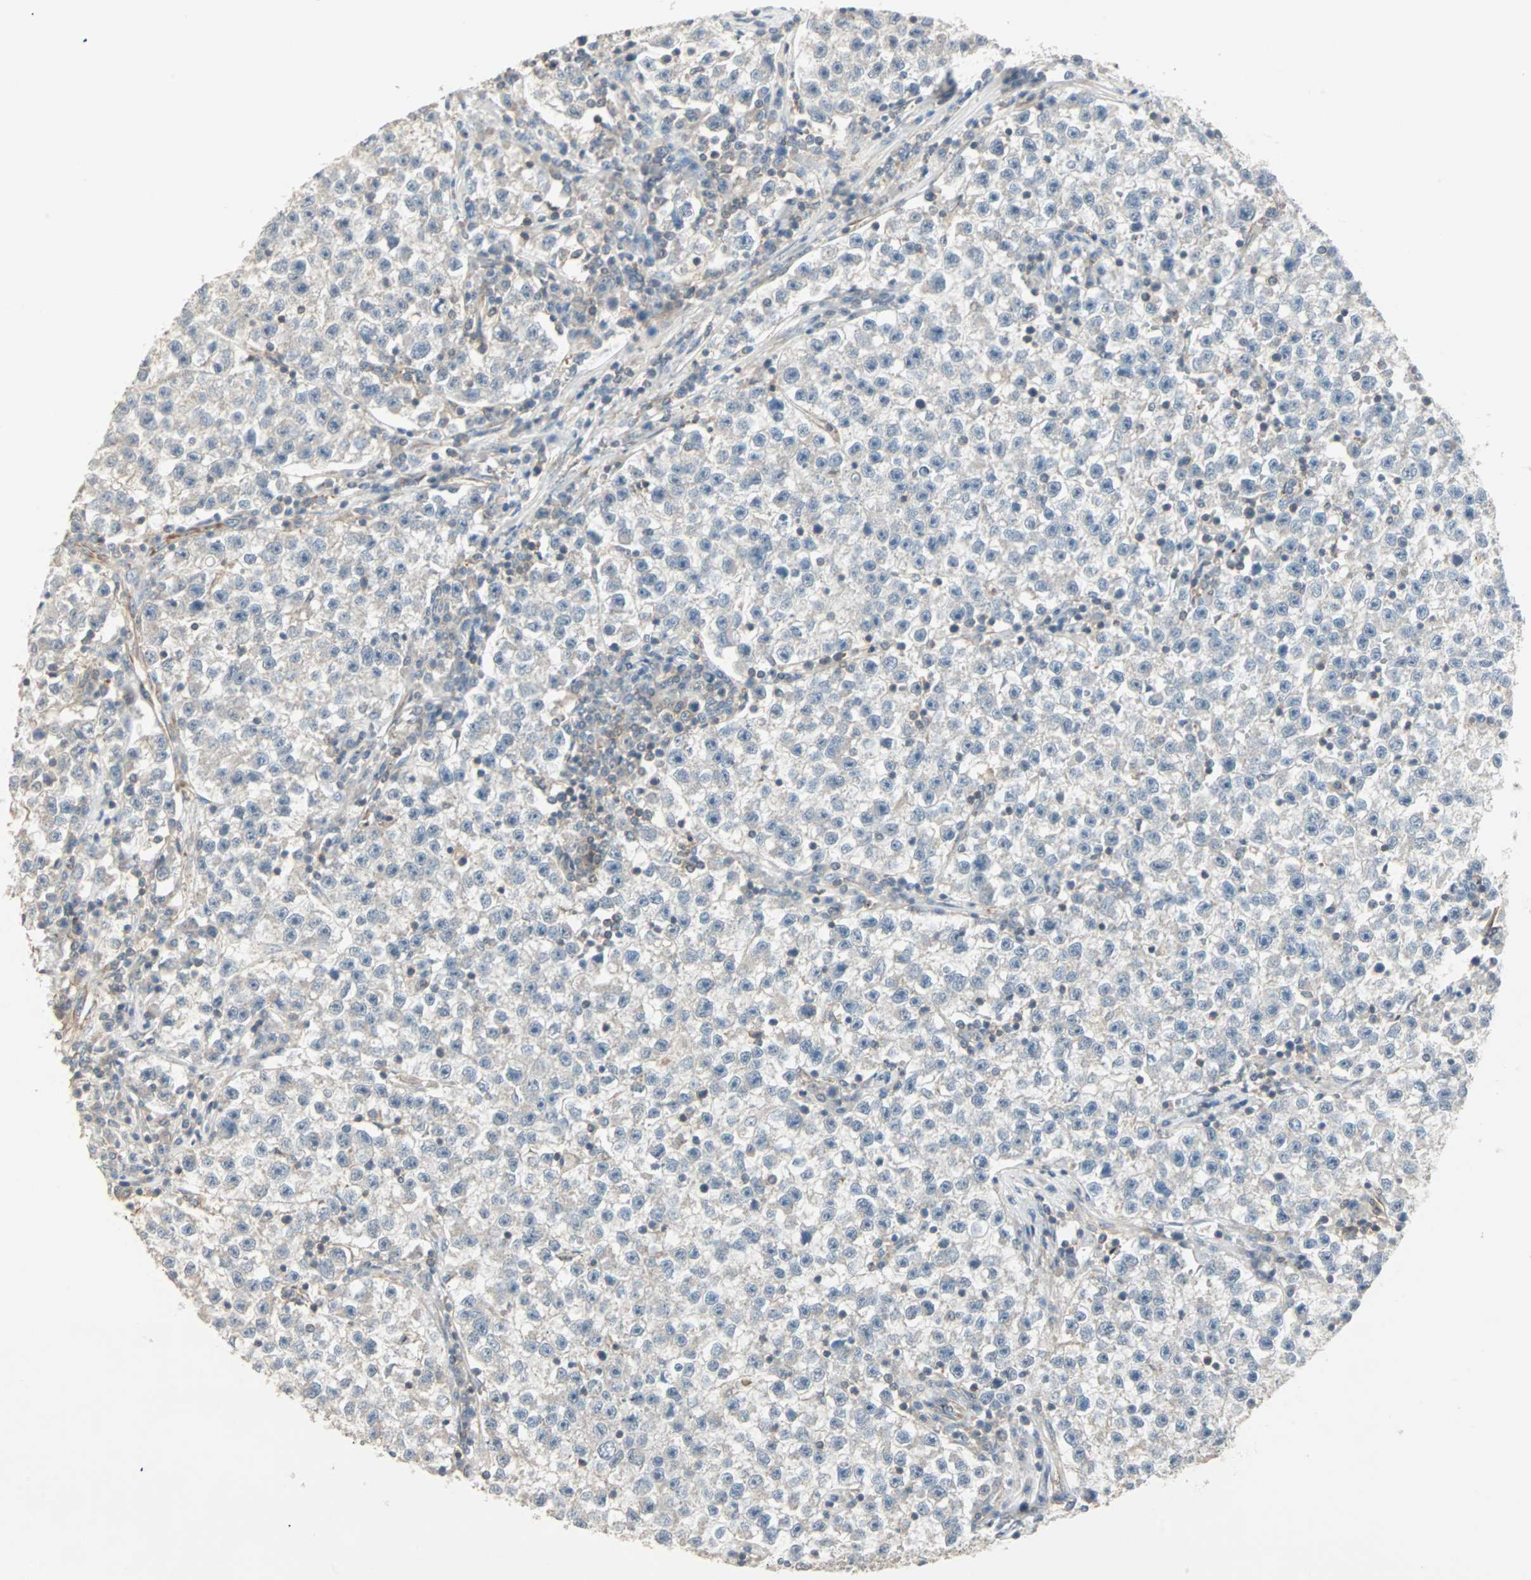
{"staining": {"intensity": "weak", "quantity": "25%-75%", "location": "cytoplasmic/membranous"}, "tissue": "testis cancer", "cell_type": "Tumor cells", "image_type": "cancer", "snomed": [{"axis": "morphology", "description": "Seminoma, NOS"}, {"axis": "topography", "description": "Testis"}], "caption": "This image shows immunohistochemistry (IHC) staining of human testis cancer (seminoma), with low weak cytoplasmic/membranous positivity in about 25%-75% of tumor cells.", "gene": "ZFP36", "patient": {"sex": "male", "age": 22}}